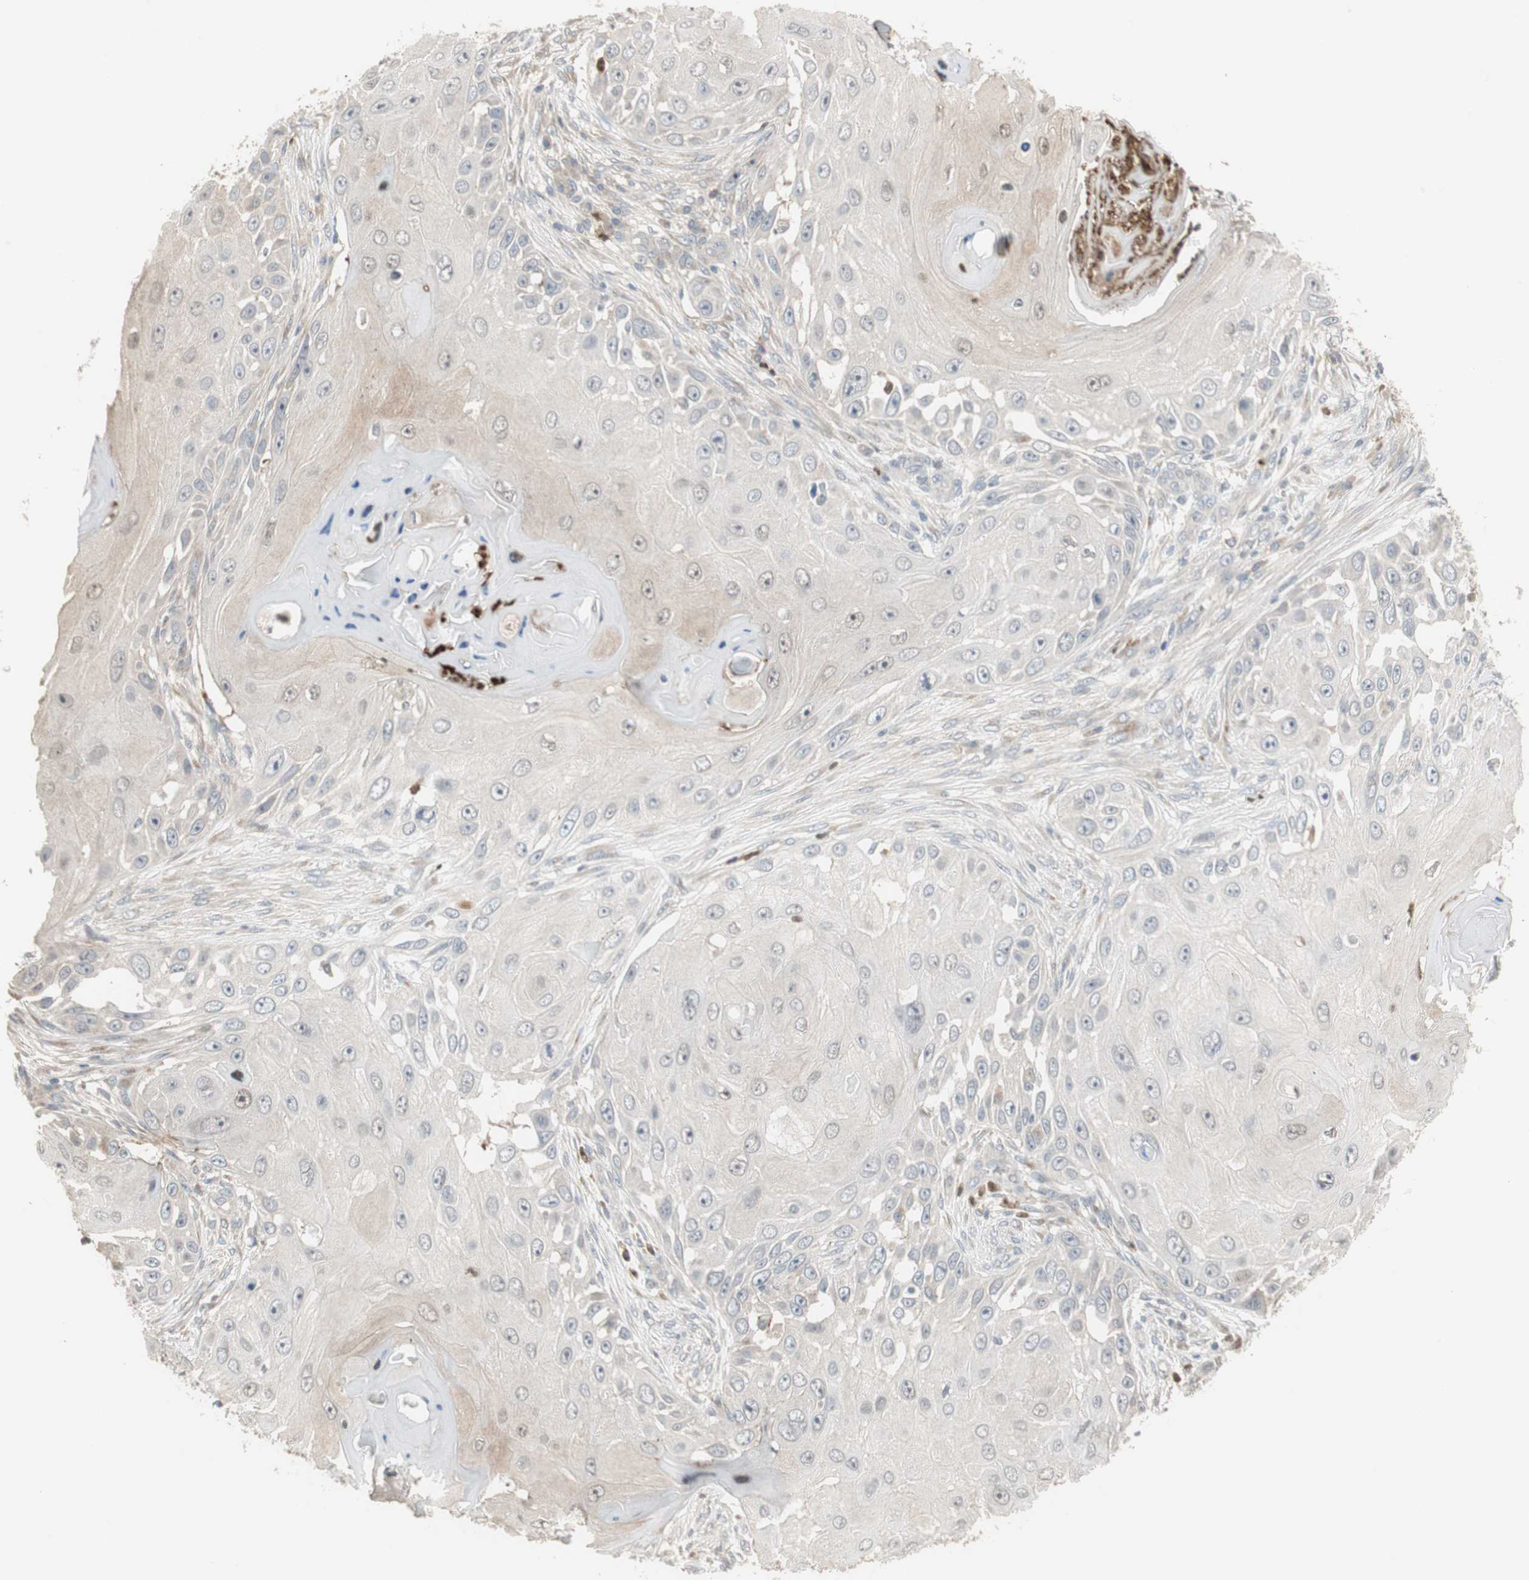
{"staining": {"intensity": "negative", "quantity": "none", "location": "none"}, "tissue": "skin cancer", "cell_type": "Tumor cells", "image_type": "cancer", "snomed": [{"axis": "morphology", "description": "Squamous cell carcinoma, NOS"}, {"axis": "topography", "description": "Skin"}], "caption": "Immunohistochemistry (IHC) histopathology image of neoplastic tissue: skin squamous cell carcinoma stained with DAB (3,3'-diaminobenzidine) displays no significant protein expression in tumor cells. The staining was performed using DAB to visualize the protein expression in brown, while the nuclei were stained in blue with hematoxylin (Magnification: 20x).", "gene": "SNX4", "patient": {"sex": "female", "age": 44}}